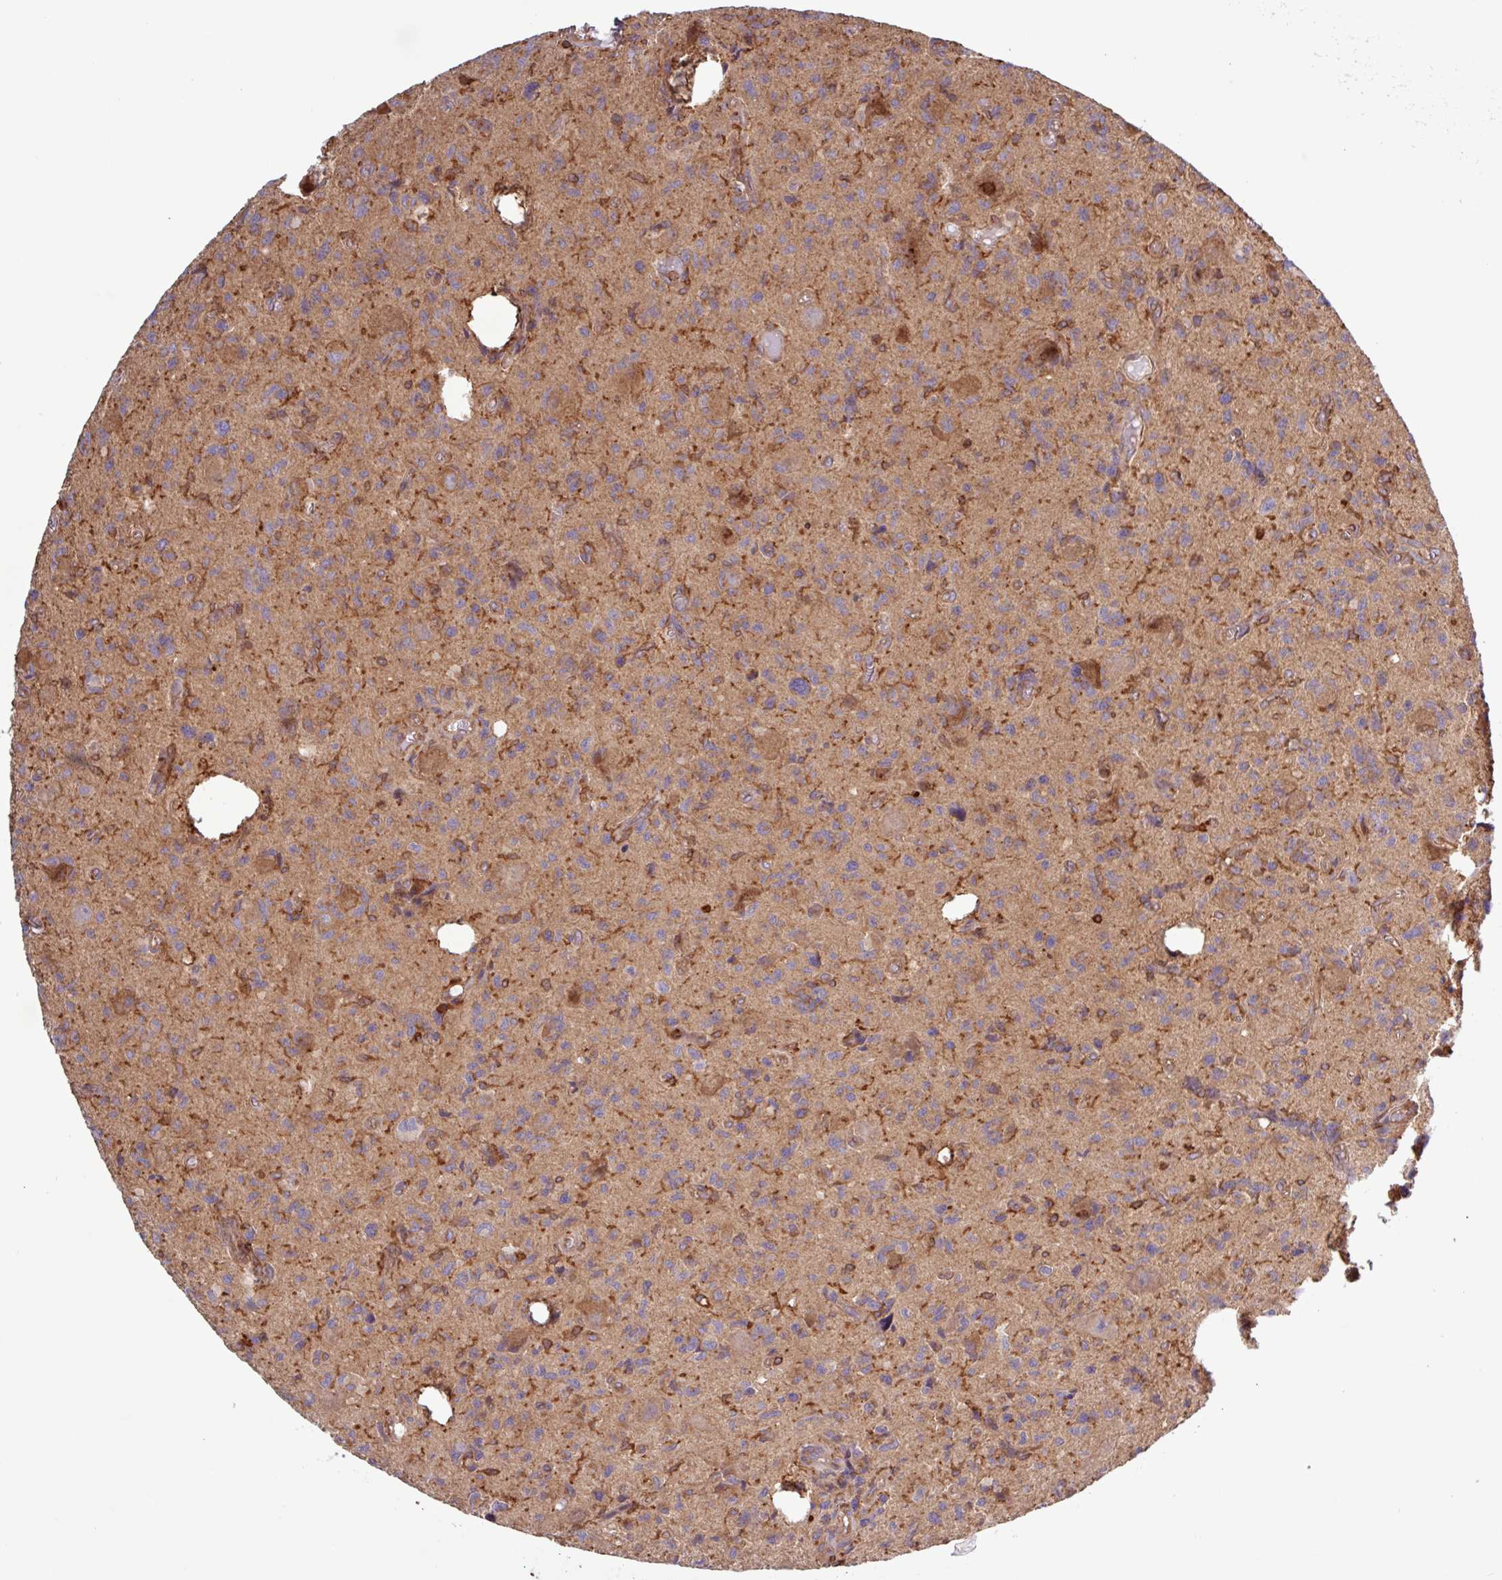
{"staining": {"intensity": "moderate", "quantity": "<25%", "location": "cytoplasmic/membranous"}, "tissue": "glioma", "cell_type": "Tumor cells", "image_type": "cancer", "snomed": [{"axis": "morphology", "description": "Glioma, malignant, High grade"}, {"axis": "topography", "description": "Brain"}], "caption": "Immunohistochemical staining of malignant glioma (high-grade) exhibits low levels of moderate cytoplasmic/membranous protein staining in approximately <25% of tumor cells. Nuclei are stained in blue.", "gene": "ACTR3", "patient": {"sex": "male", "age": 76}}